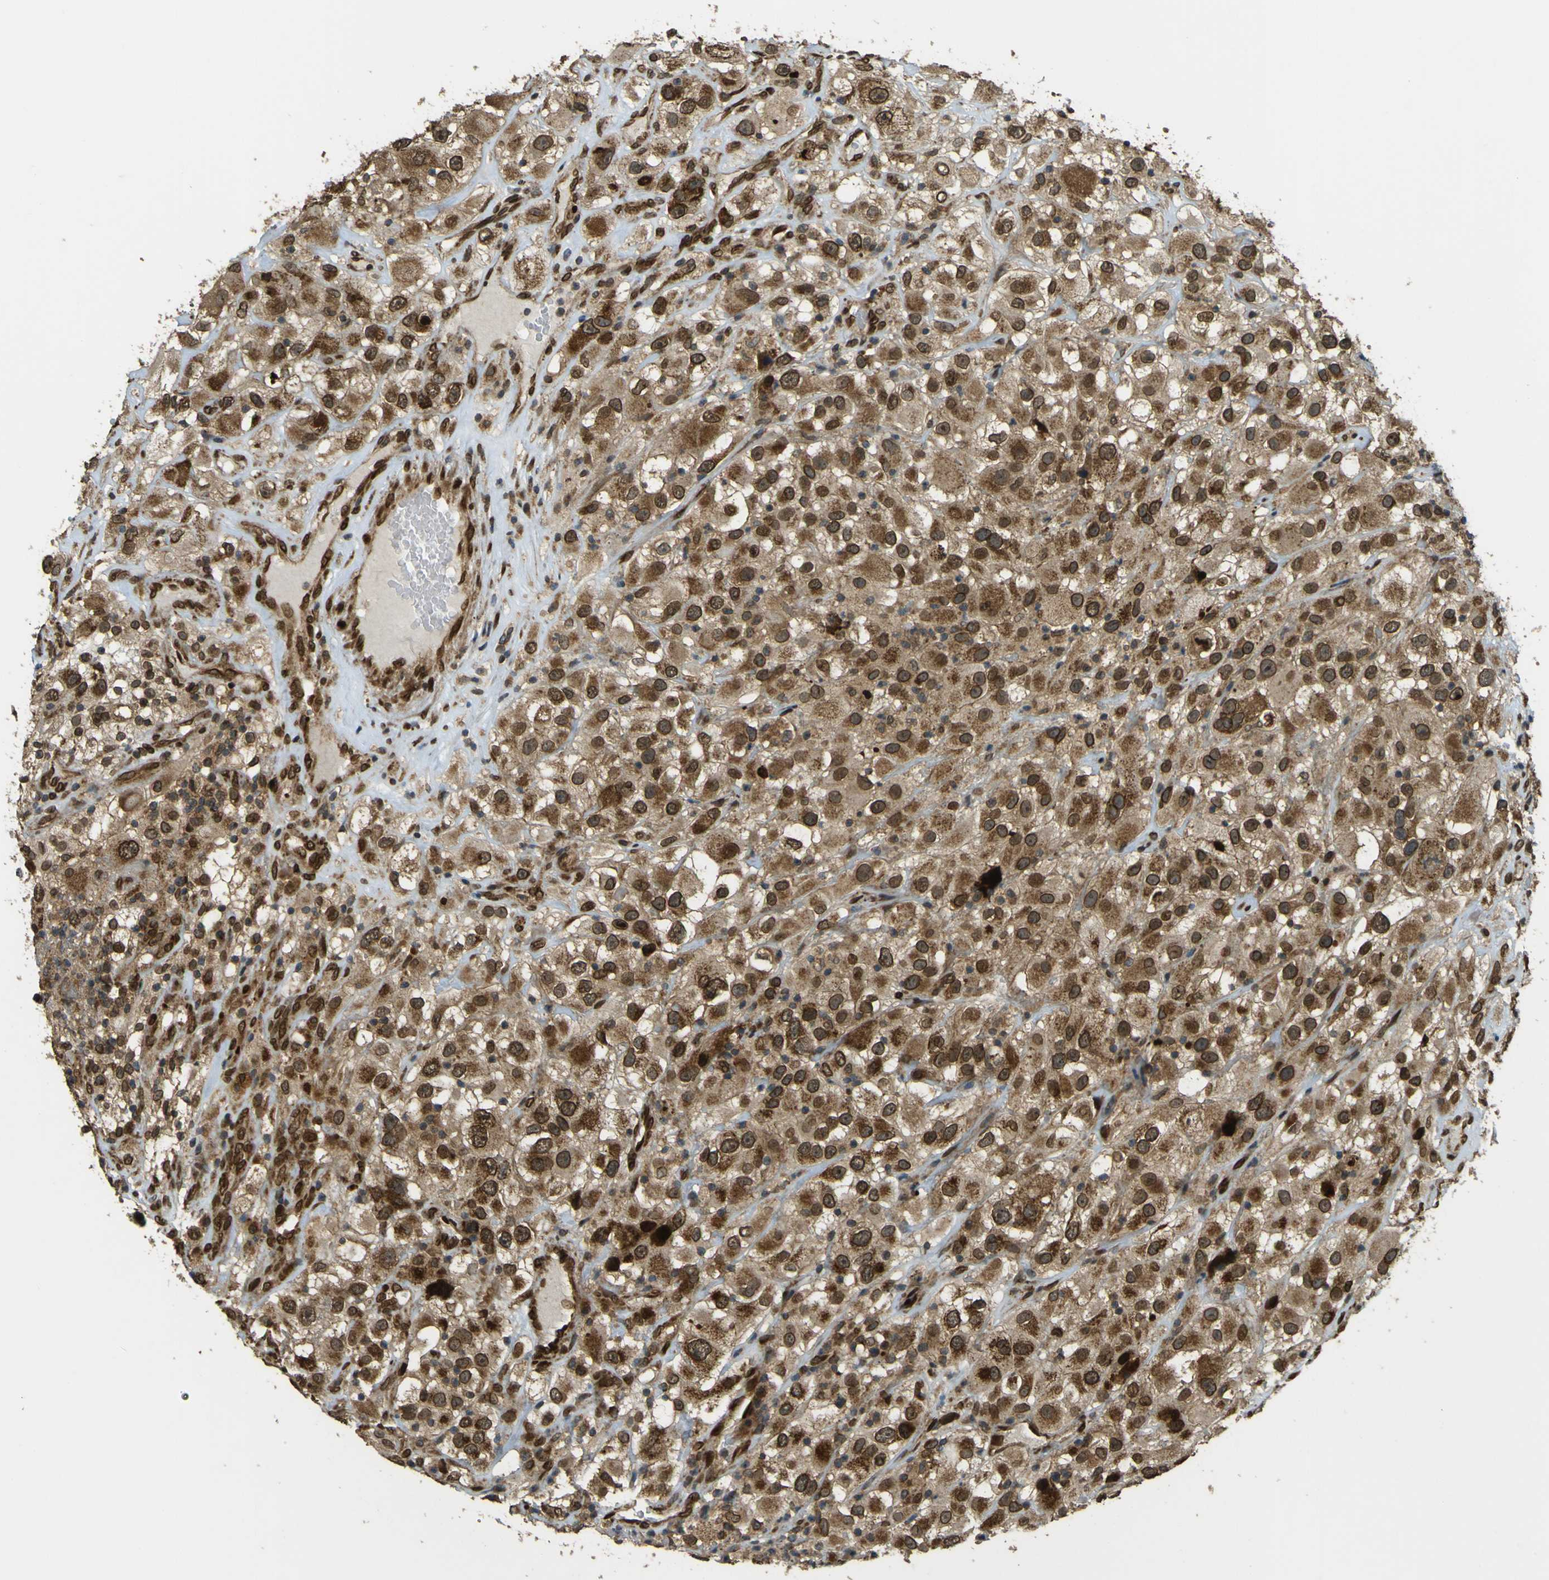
{"staining": {"intensity": "moderate", "quantity": ">75%", "location": "cytoplasmic/membranous,nuclear"}, "tissue": "renal cancer", "cell_type": "Tumor cells", "image_type": "cancer", "snomed": [{"axis": "morphology", "description": "Adenocarcinoma, NOS"}, {"axis": "topography", "description": "Kidney"}], "caption": "There is medium levels of moderate cytoplasmic/membranous and nuclear positivity in tumor cells of adenocarcinoma (renal), as demonstrated by immunohistochemical staining (brown color).", "gene": "GALNT1", "patient": {"sex": "female", "age": 52}}